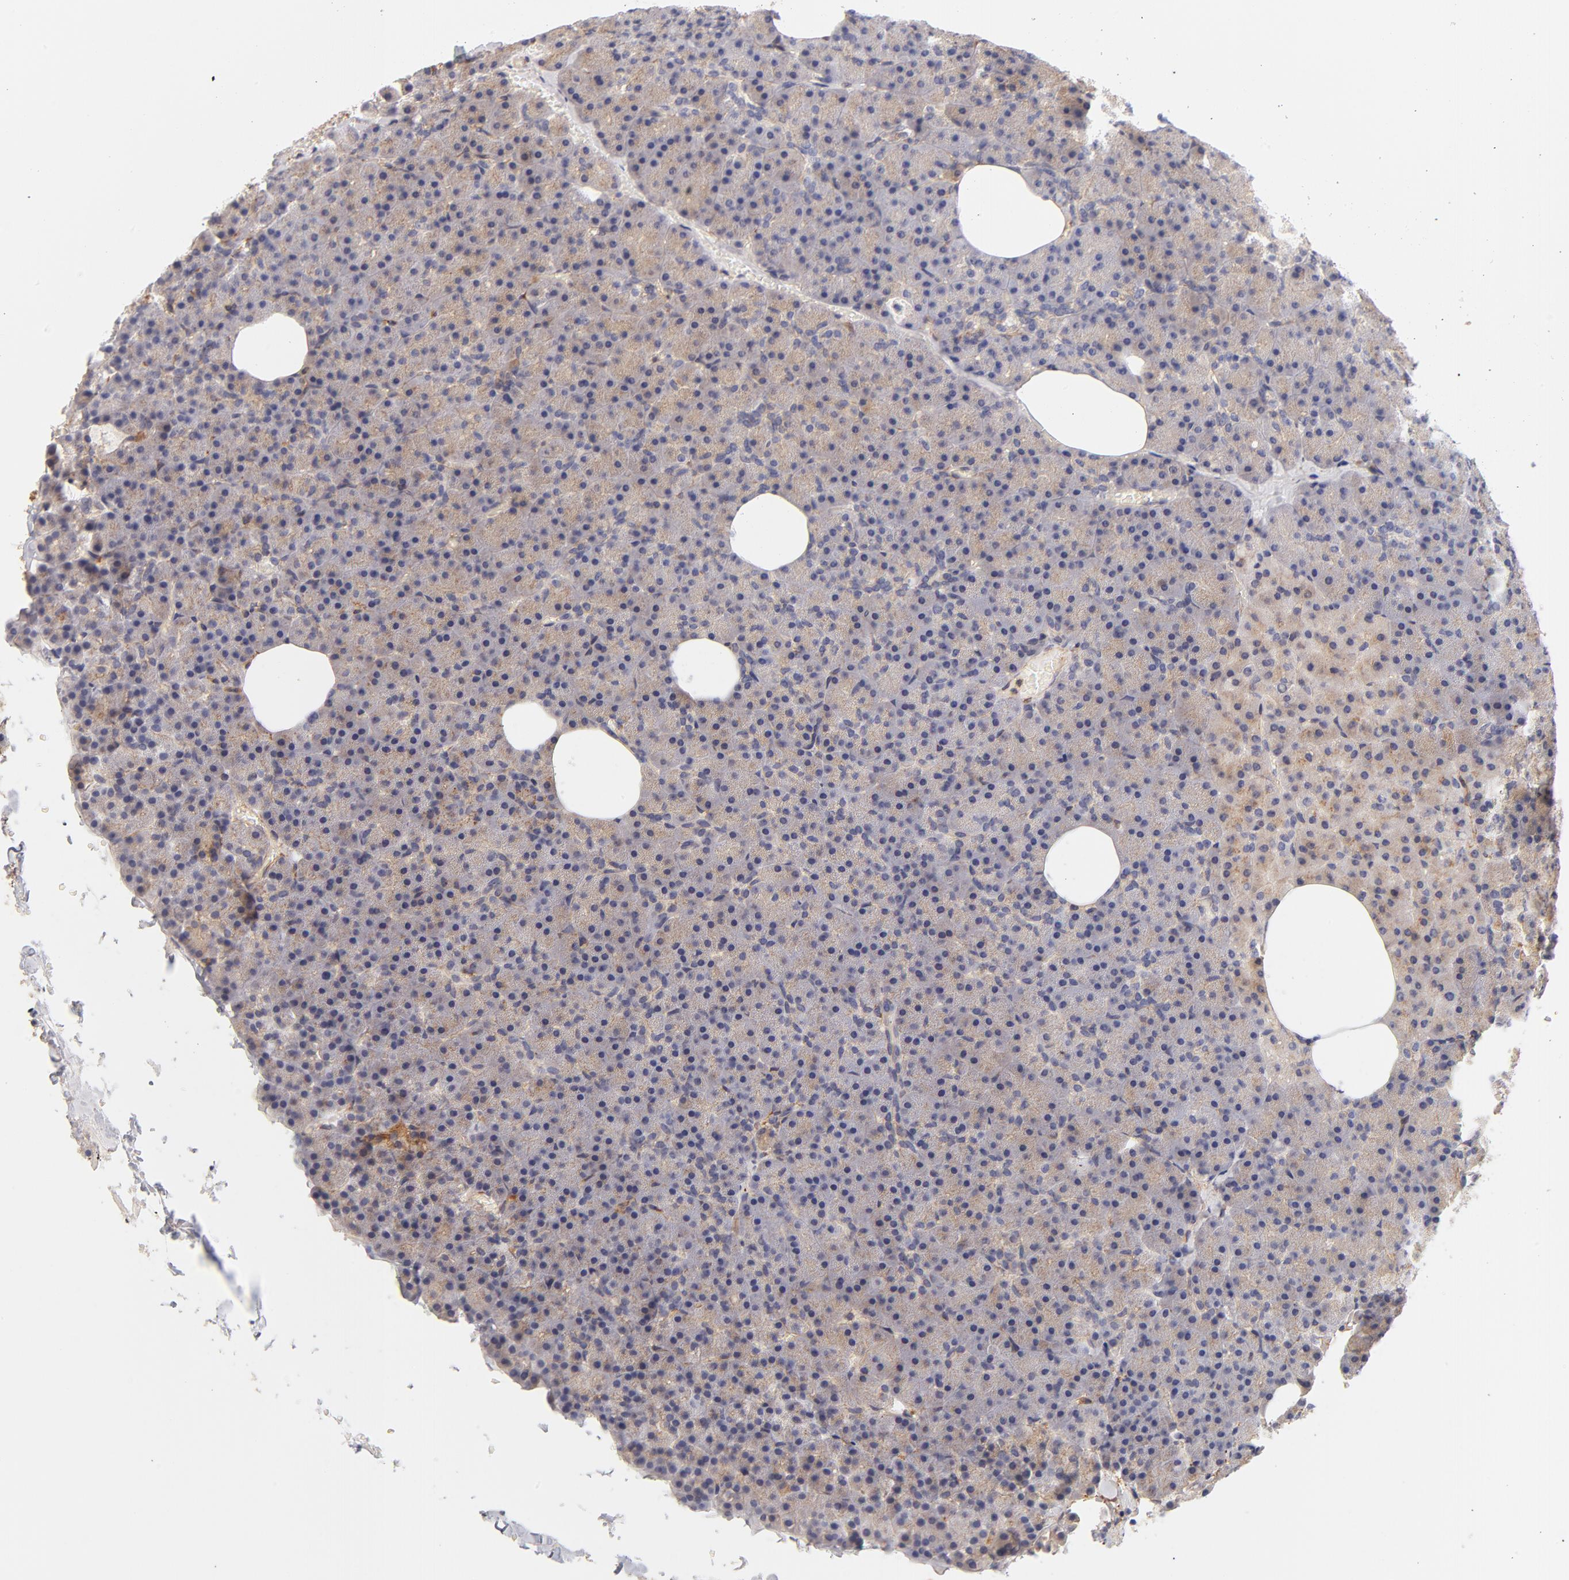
{"staining": {"intensity": "moderate", "quantity": ">75%", "location": "cytoplasmic/membranous"}, "tissue": "pancreas", "cell_type": "Exocrine glandular cells", "image_type": "normal", "snomed": [{"axis": "morphology", "description": "Normal tissue, NOS"}, {"axis": "topography", "description": "Pancreas"}], "caption": "A histopathology image showing moderate cytoplasmic/membranous expression in about >75% of exocrine glandular cells in normal pancreas, as visualized by brown immunohistochemical staining.", "gene": "FCMR", "patient": {"sex": "female", "age": 35}}